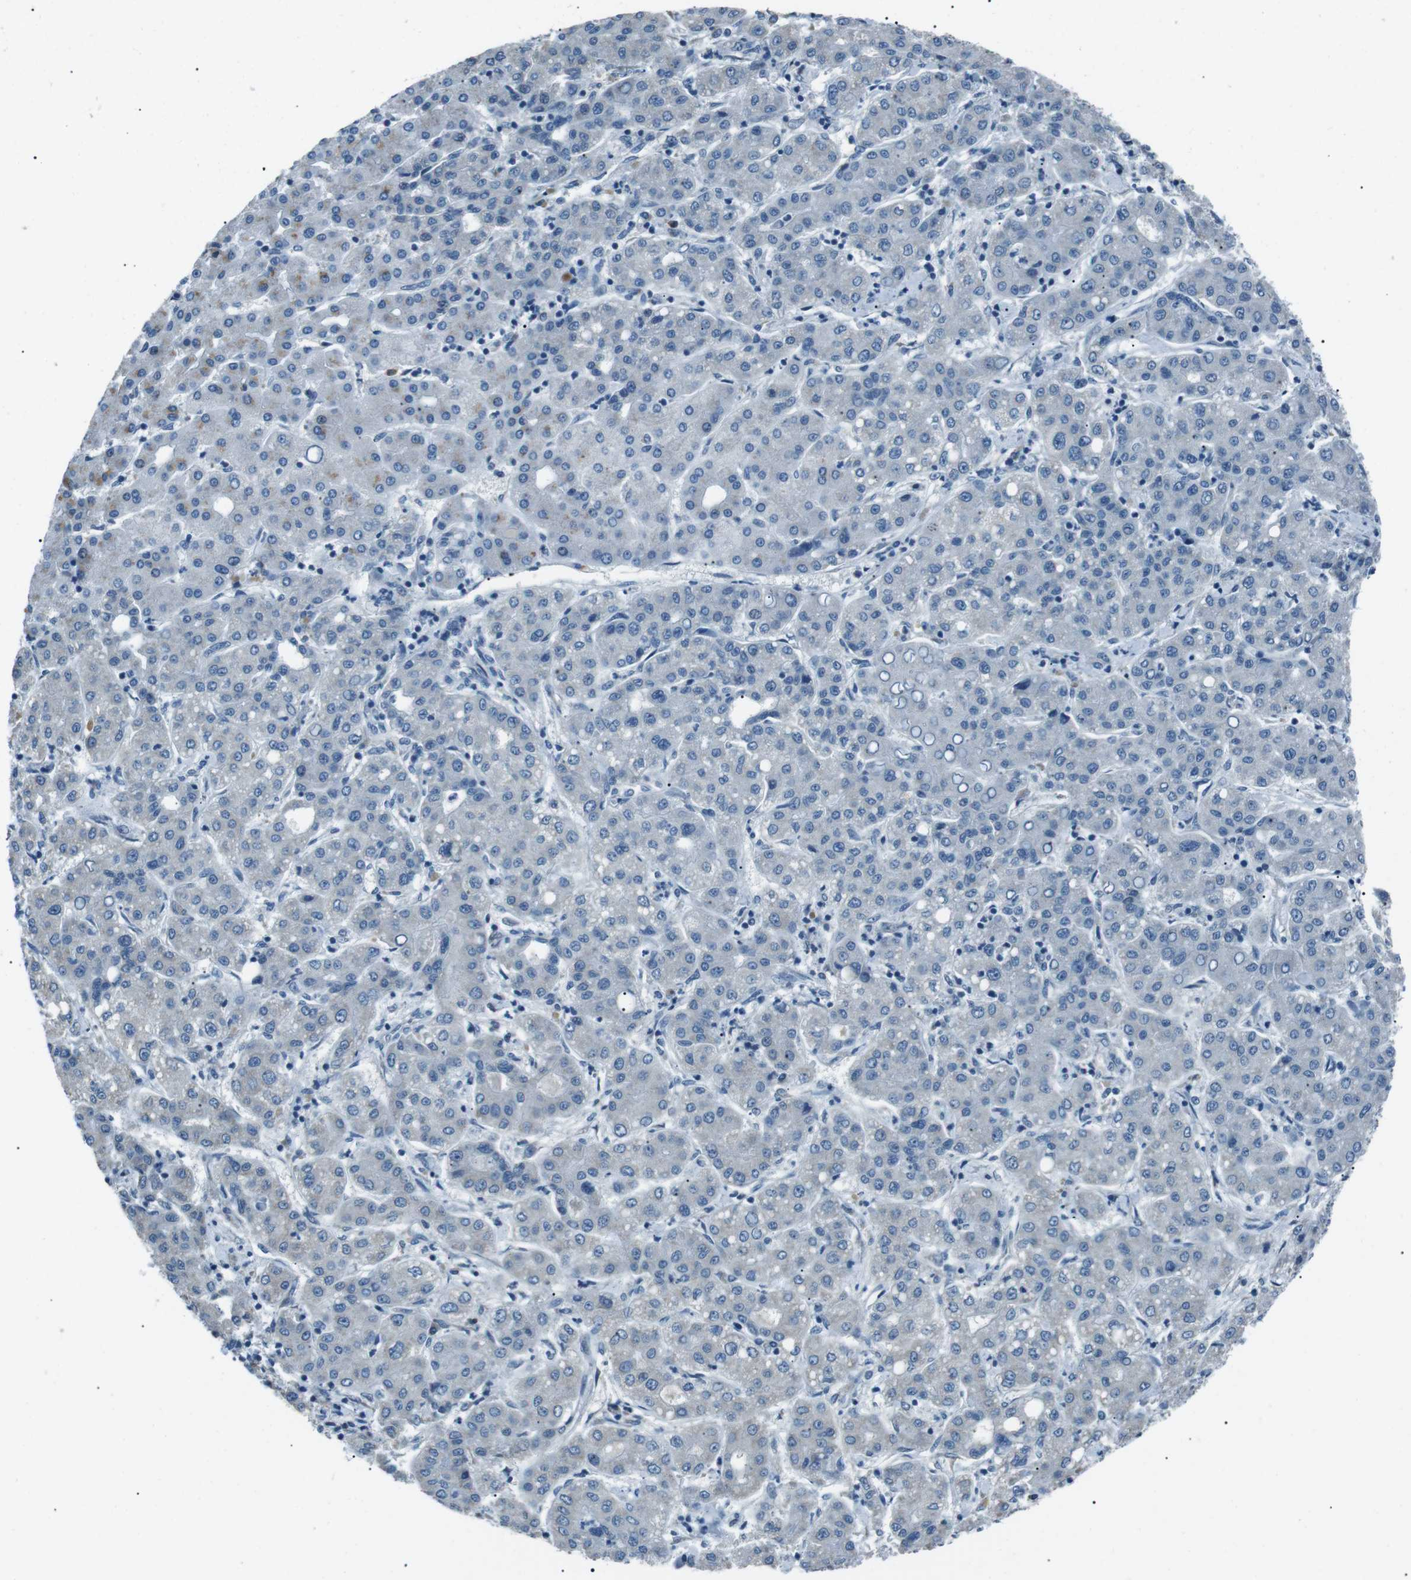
{"staining": {"intensity": "negative", "quantity": "none", "location": "none"}, "tissue": "liver cancer", "cell_type": "Tumor cells", "image_type": "cancer", "snomed": [{"axis": "morphology", "description": "Carcinoma, Hepatocellular, NOS"}, {"axis": "topography", "description": "Liver"}], "caption": "Immunohistochemical staining of human liver cancer demonstrates no significant staining in tumor cells.", "gene": "SERPINB2", "patient": {"sex": "male", "age": 65}}